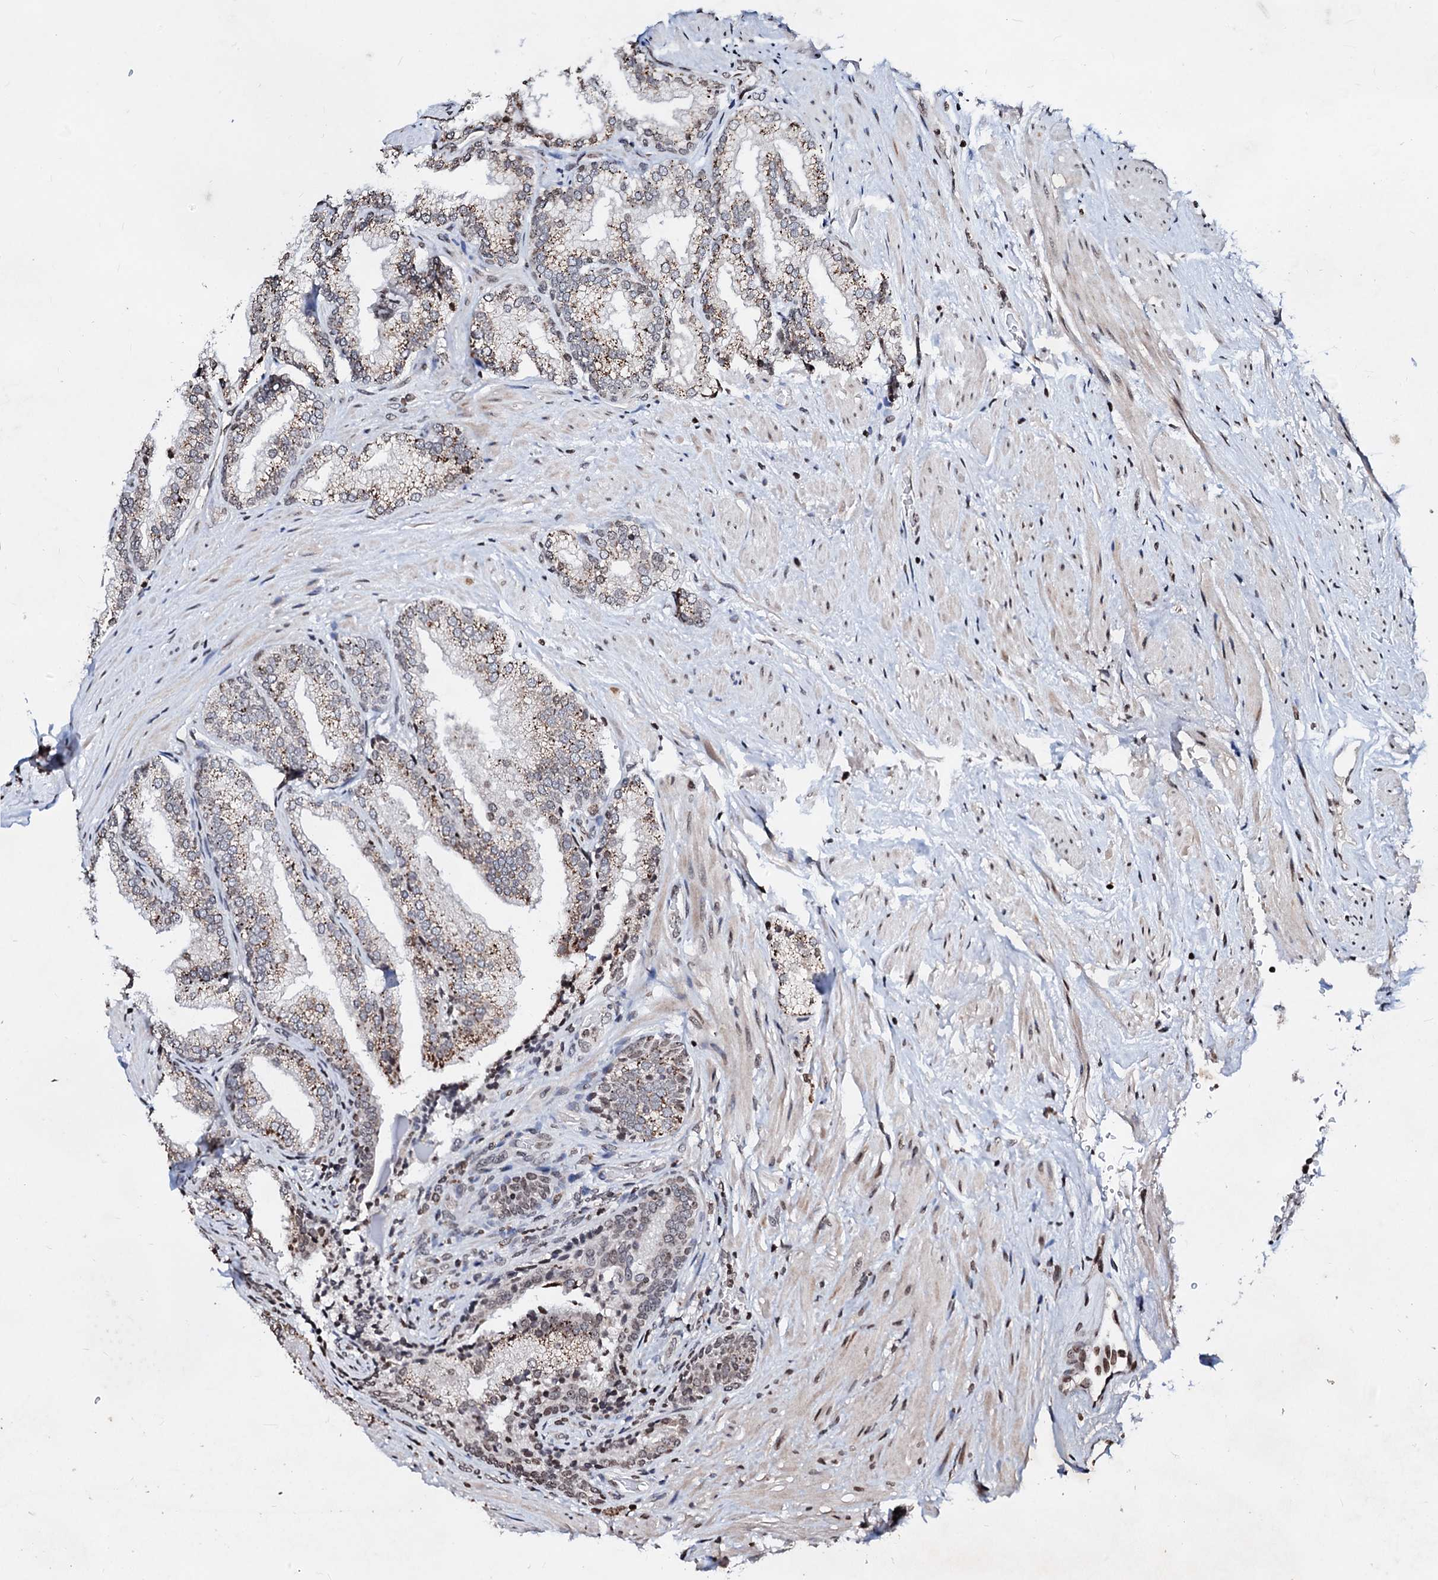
{"staining": {"intensity": "weak", "quantity": "25%-75%", "location": "cytoplasmic/membranous,nuclear"}, "tissue": "prostate", "cell_type": "Glandular cells", "image_type": "normal", "snomed": [{"axis": "morphology", "description": "Normal tissue, NOS"}, {"axis": "topography", "description": "Prostate"}], "caption": "Protein staining exhibits weak cytoplasmic/membranous,nuclear staining in approximately 25%-75% of glandular cells in benign prostate.", "gene": "LSM11", "patient": {"sex": "male", "age": 76}}